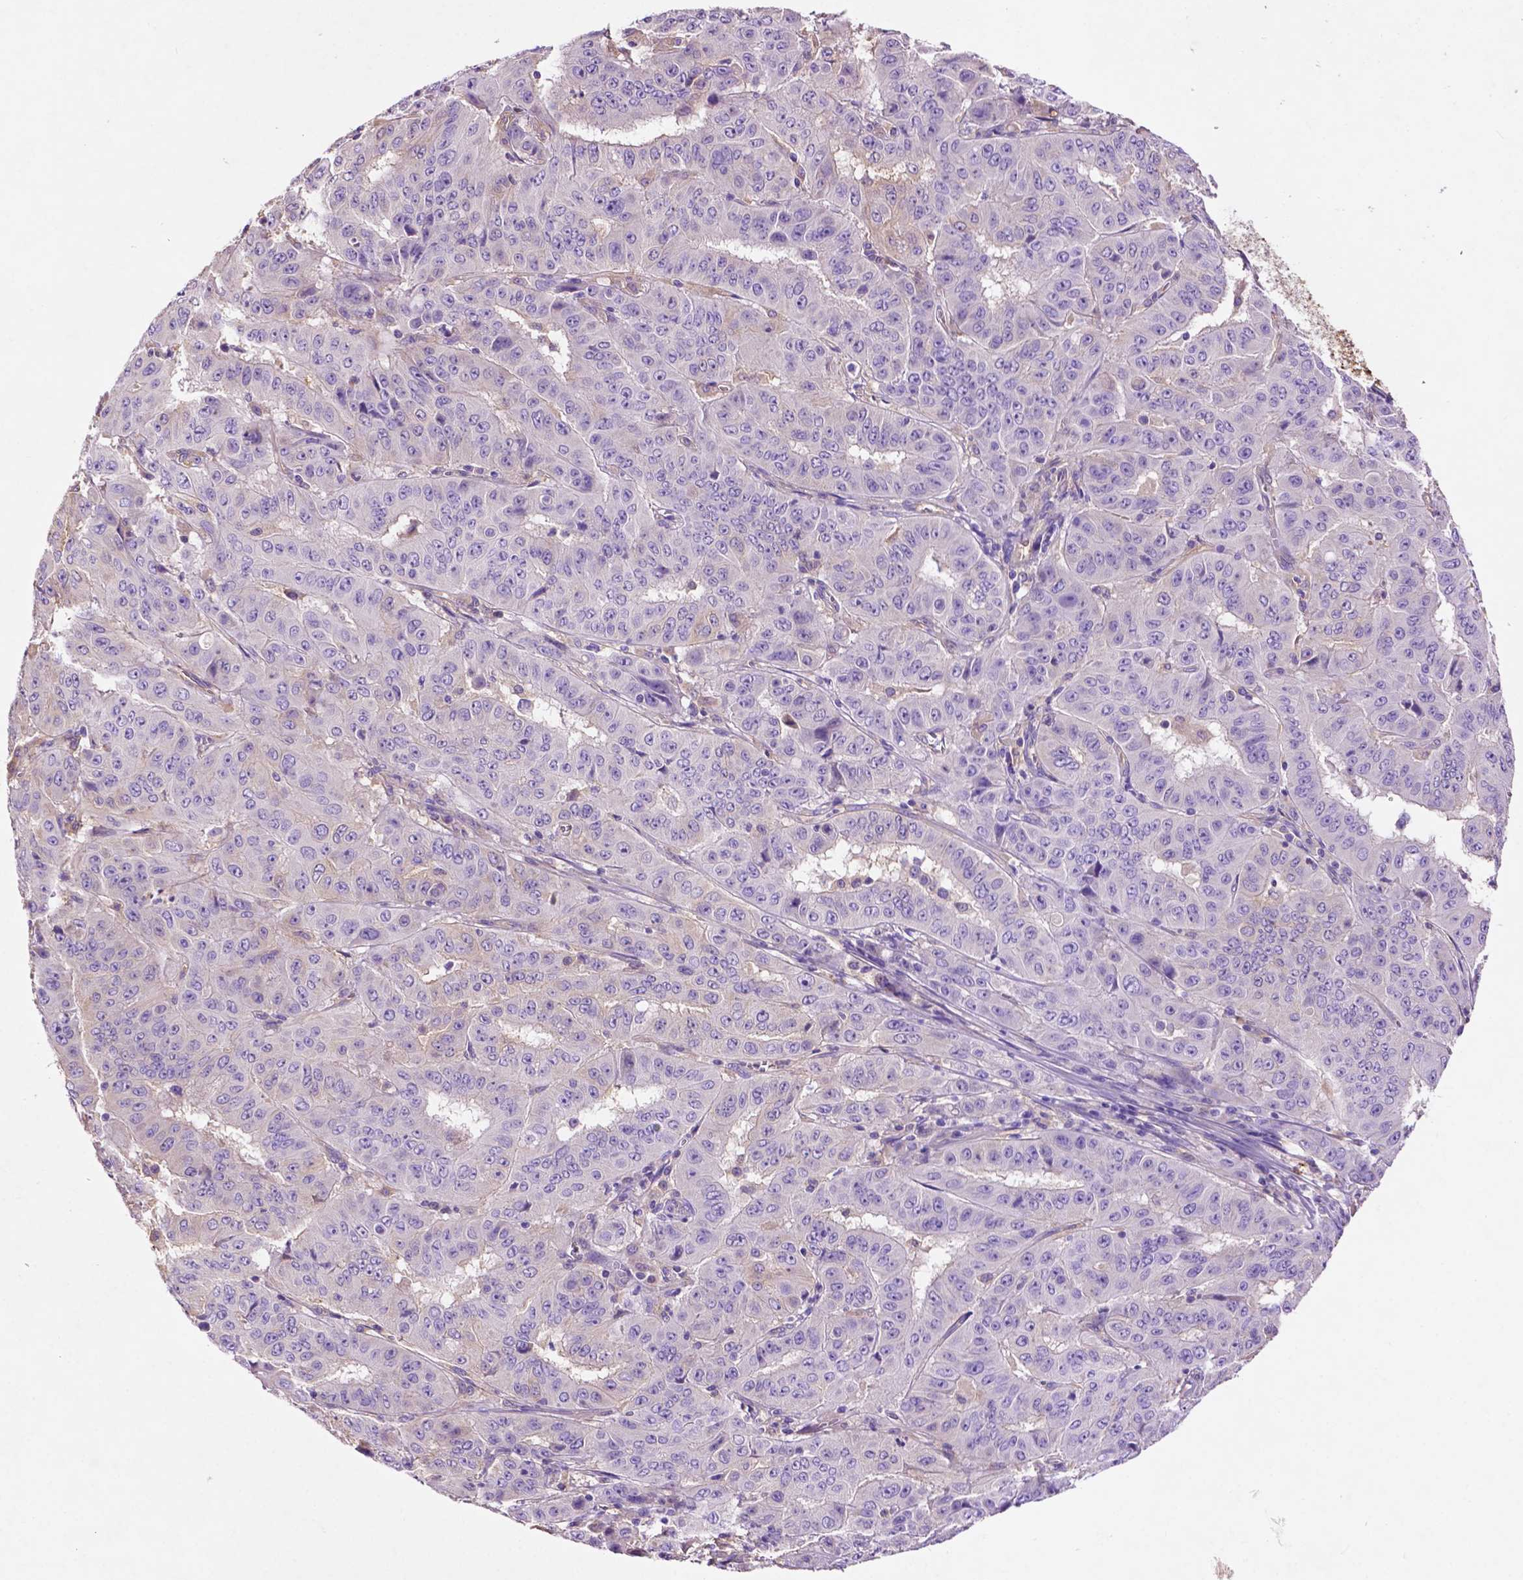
{"staining": {"intensity": "negative", "quantity": "none", "location": "none"}, "tissue": "pancreatic cancer", "cell_type": "Tumor cells", "image_type": "cancer", "snomed": [{"axis": "morphology", "description": "Adenocarcinoma, NOS"}, {"axis": "topography", "description": "Pancreas"}], "caption": "This is a image of immunohistochemistry (IHC) staining of pancreatic adenocarcinoma, which shows no expression in tumor cells. The staining is performed using DAB brown chromogen with nuclei counter-stained in using hematoxylin.", "gene": "GDPD5", "patient": {"sex": "male", "age": 63}}